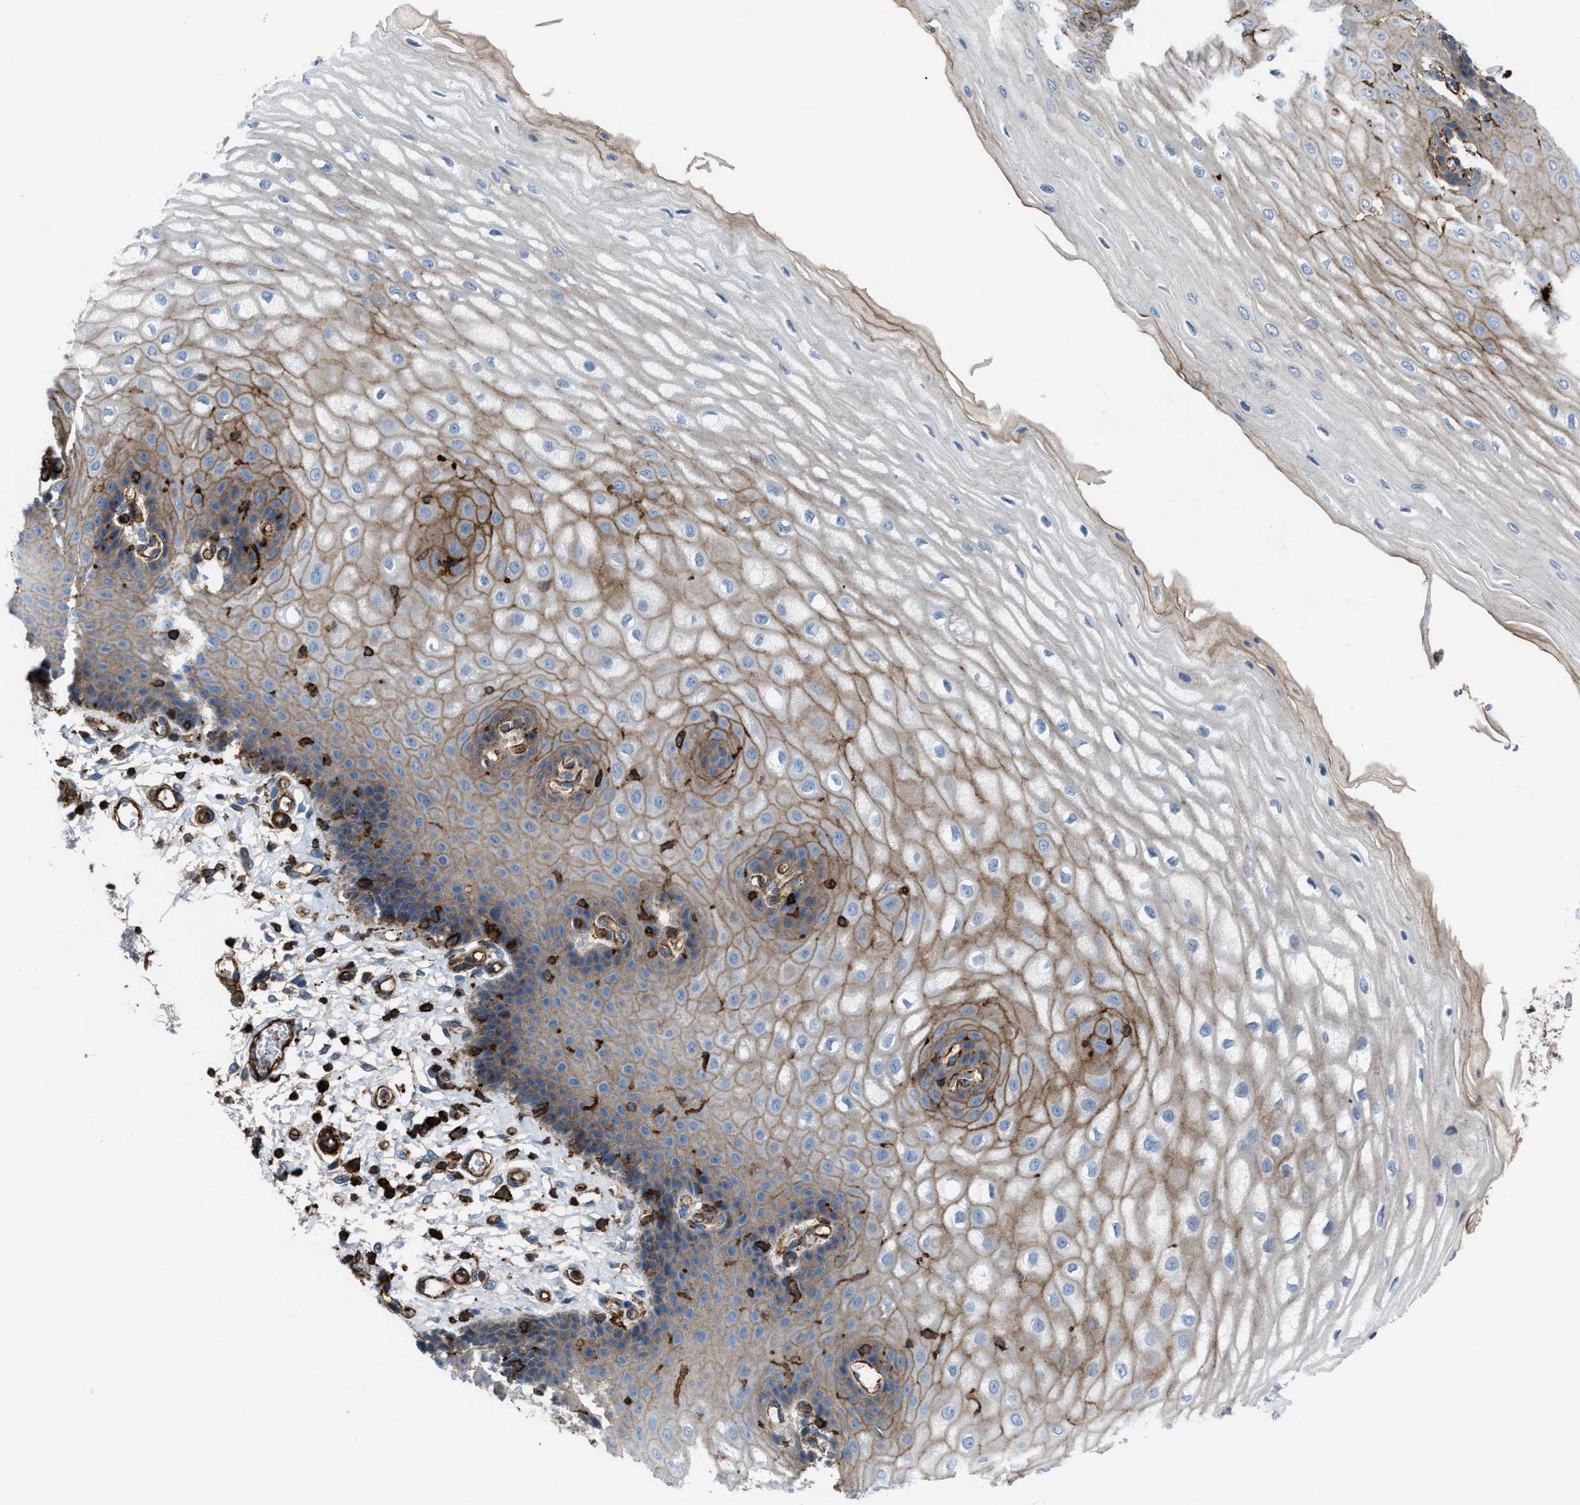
{"staining": {"intensity": "moderate", "quantity": ">75%", "location": "cytoplasmic/membranous"}, "tissue": "esophagus", "cell_type": "Squamous epithelial cells", "image_type": "normal", "snomed": [{"axis": "morphology", "description": "Normal tissue, NOS"}, {"axis": "topography", "description": "Esophagus"}], "caption": "Esophagus stained with DAB (3,3'-diaminobenzidine) immunohistochemistry (IHC) displays medium levels of moderate cytoplasmic/membranous expression in about >75% of squamous epithelial cells.", "gene": "AGPAT2", "patient": {"sex": "male", "age": 54}}